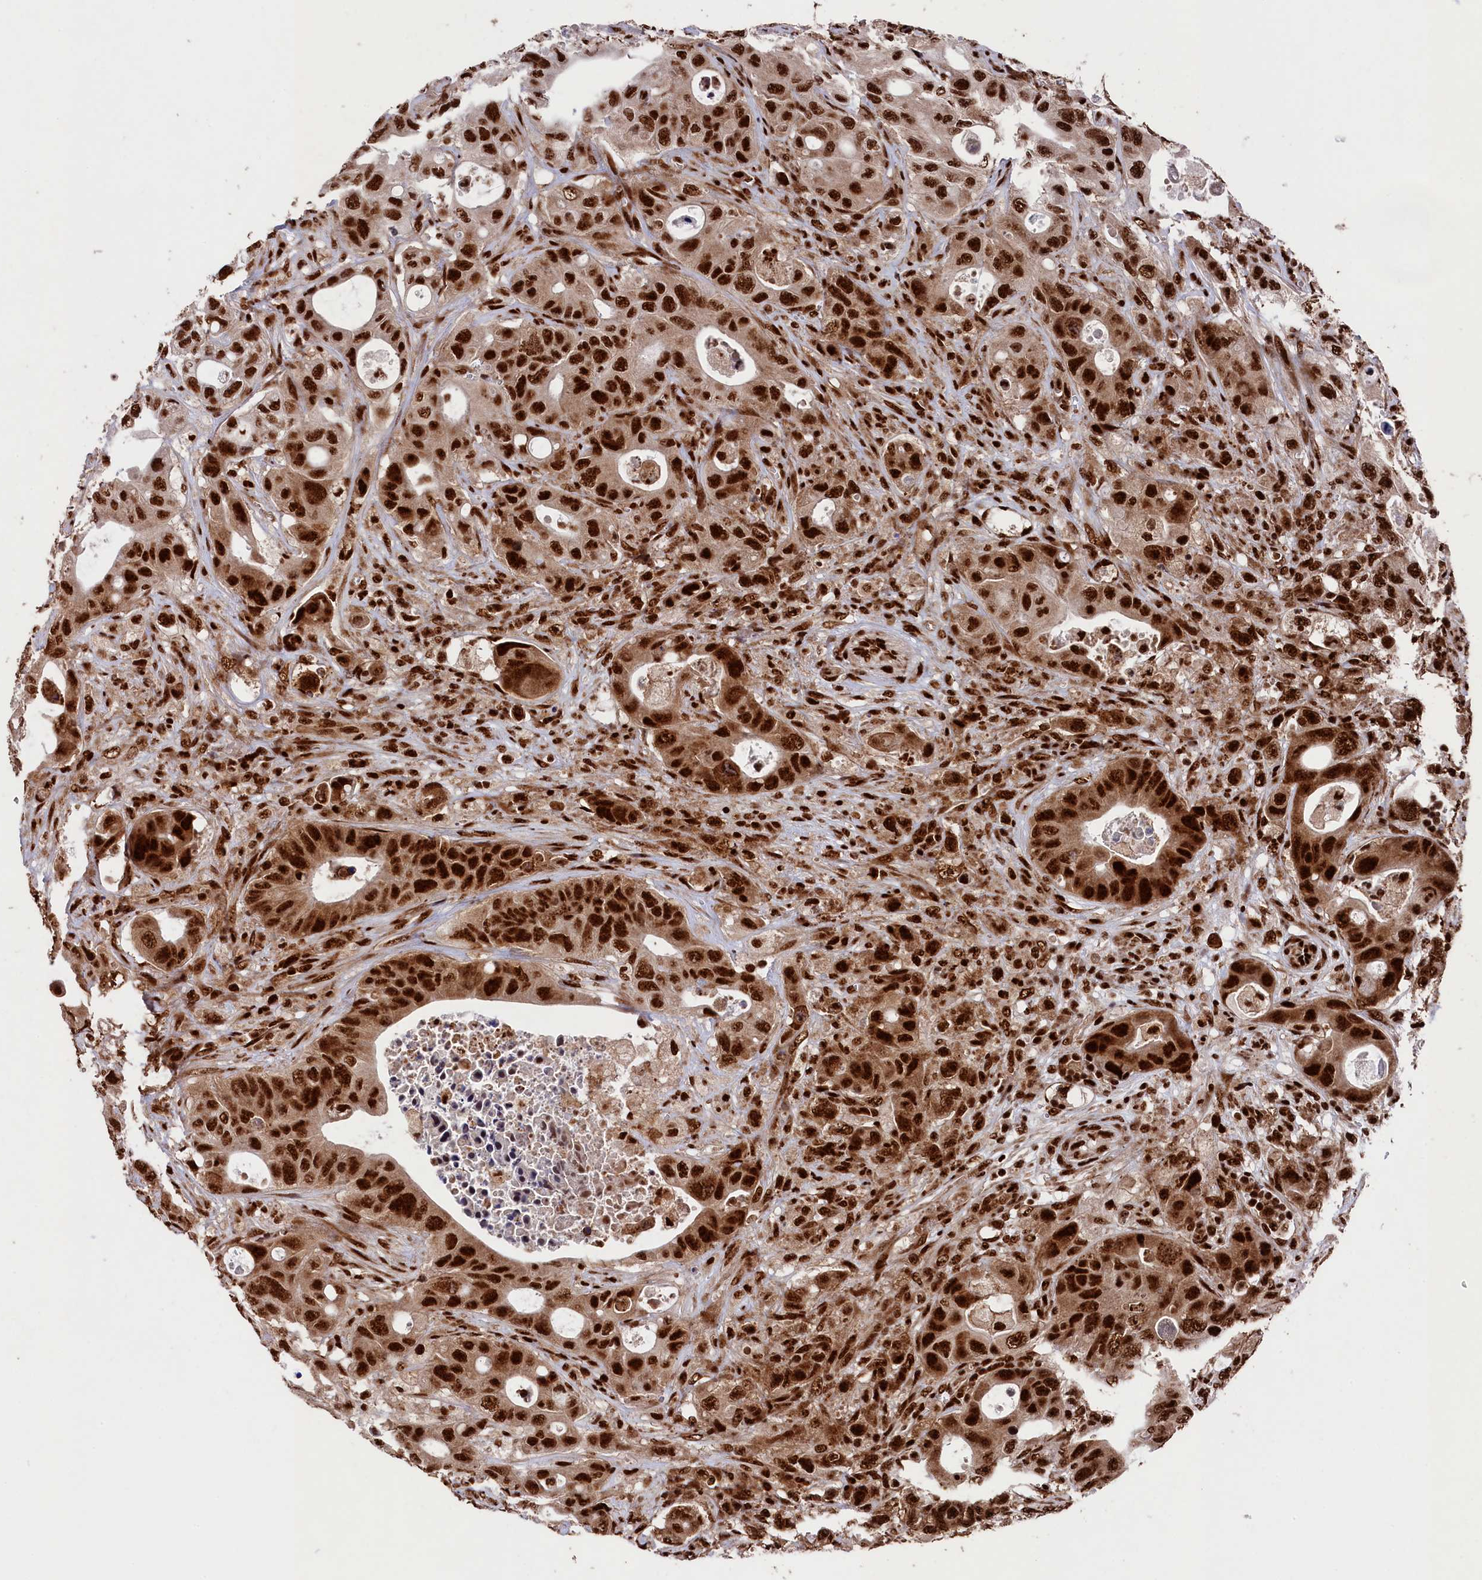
{"staining": {"intensity": "strong", "quantity": ">75%", "location": "nuclear"}, "tissue": "colorectal cancer", "cell_type": "Tumor cells", "image_type": "cancer", "snomed": [{"axis": "morphology", "description": "Adenocarcinoma, NOS"}, {"axis": "topography", "description": "Colon"}], "caption": "An immunohistochemistry (IHC) micrograph of tumor tissue is shown. Protein staining in brown labels strong nuclear positivity in colorectal cancer within tumor cells.", "gene": "PRPF31", "patient": {"sex": "female", "age": 46}}